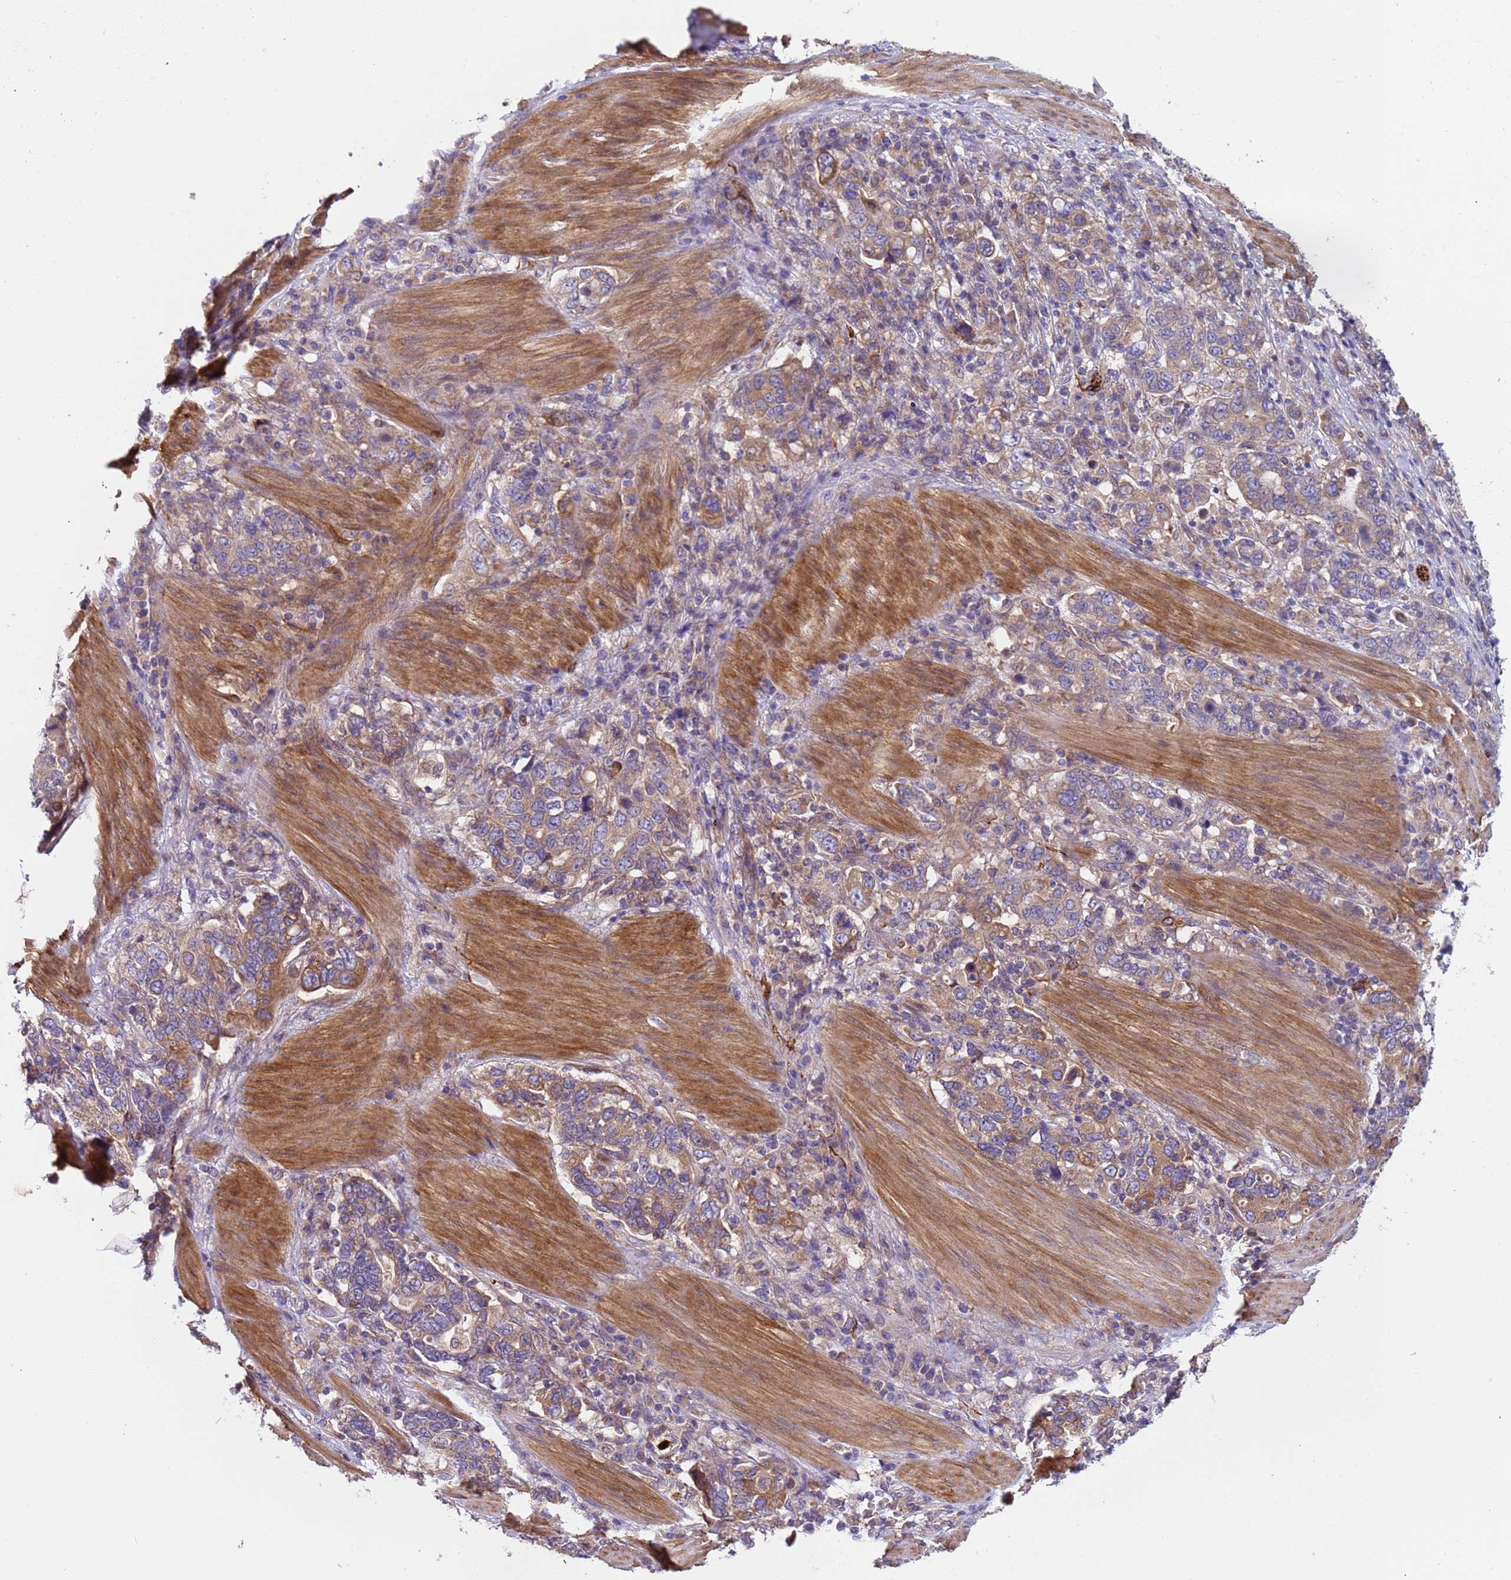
{"staining": {"intensity": "weak", "quantity": ">75%", "location": "cytoplasmic/membranous"}, "tissue": "stomach cancer", "cell_type": "Tumor cells", "image_type": "cancer", "snomed": [{"axis": "morphology", "description": "Adenocarcinoma, NOS"}, {"axis": "topography", "description": "Stomach, upper"}, {"axis": "topography", "description": "Stomach"}], "caption": "A brown stain shows weak cytoplasmic/membranous expression of a protein in adenocarcinoma (stomach) tumor cells. Using DAB (3,3'-diaminobenzidine) (brown) and hematoxylin (blue) stains, captured at high magnification using brightfield microscopy.", "gene": "PAQR7", "patient": {"sex": "male", "age": 62}}